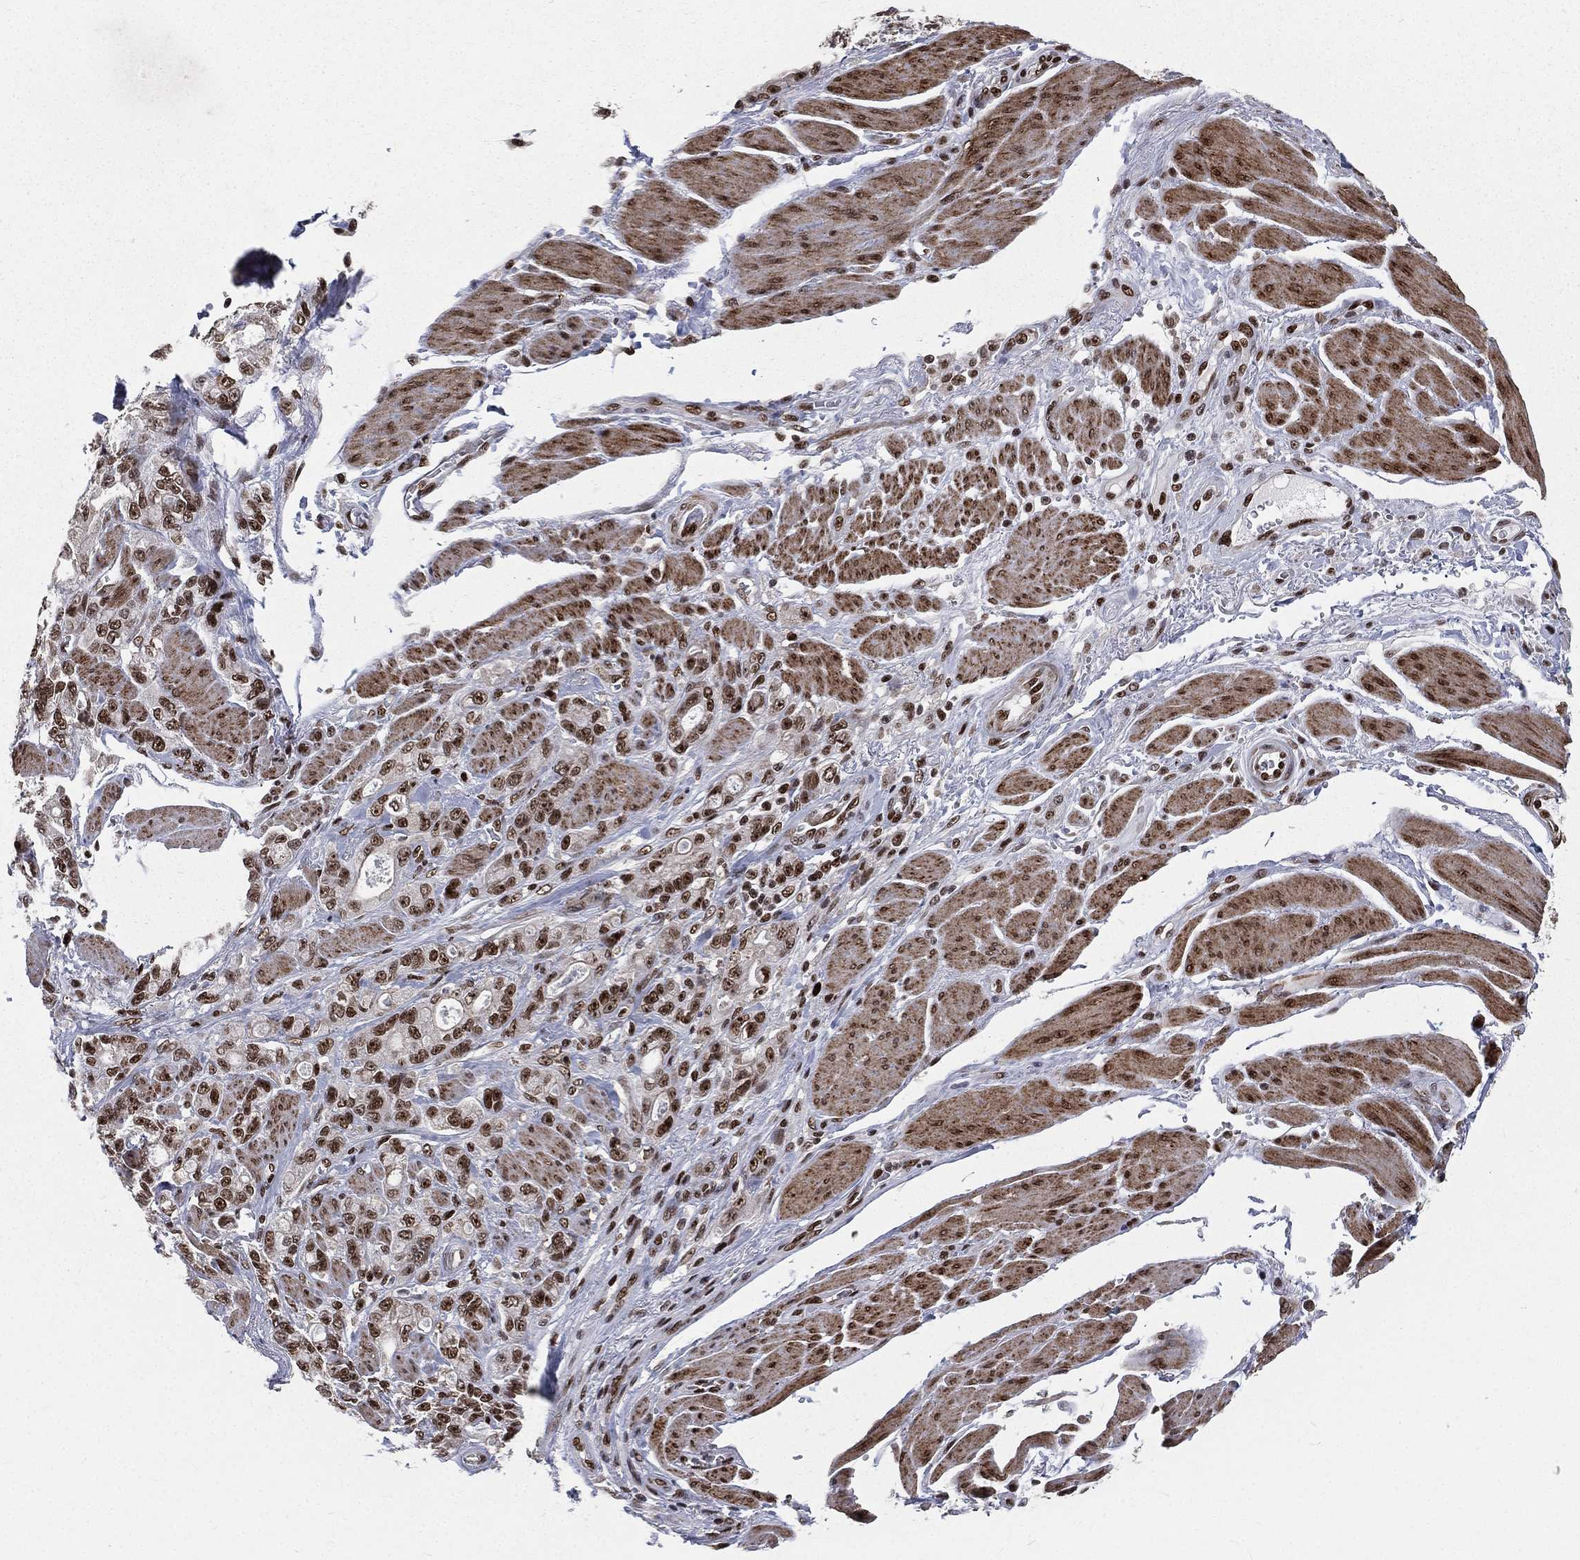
{"staining": {"intensity": "strong", "quantity": "25%-75%", "location": "nuclear"}, "tissue": "stomach cancer", "cell_type": "Tumor cells", "image_type": "cancer", "snomed": [{"axis": "morphology", "description": "Adenocarcinoma, NOS"}, {"axis": "topography", "description": "Stomach"}], "caption": "Stomach adenocarcinoma was stained to show a protein in brown. There is high levels of strong nuclear staining in about 25%-75% of tumor cells.", "gene": "POLB", "patient": {"sex": "male", "age": 63}}